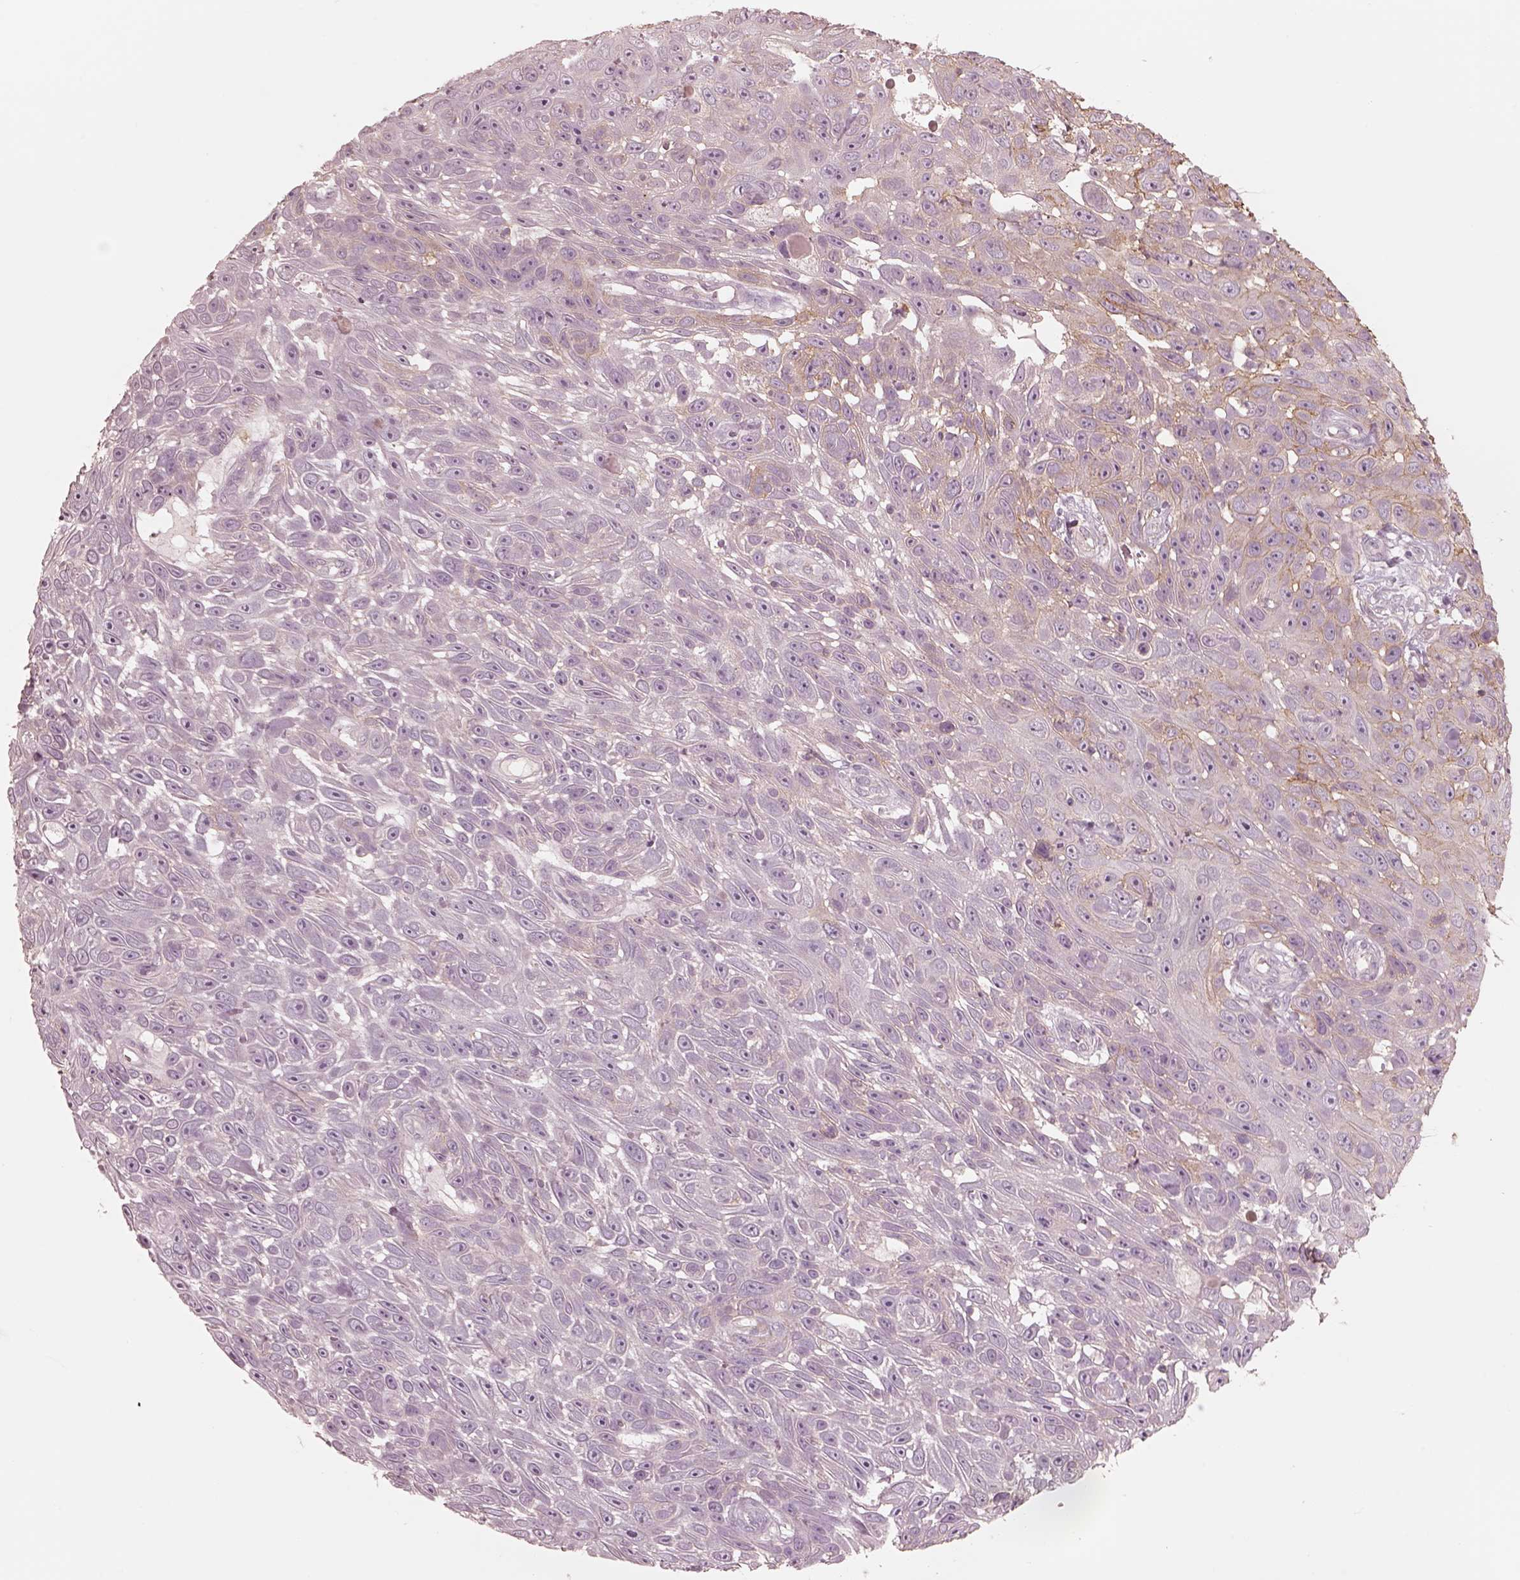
{"staining": {"intensity": "weak", "quantity": "<25%", "location": "cytoplasmic/membranous"}, "tissue": "skin cancer", "cell_type": "Tumor cells", "image_type": "cancer", "snomed": [{"axis": "morphology", "description": "Squamous cell carcinoma, NOS"}, {"axis": "topography", "description": "Skin"}], "caption": "IHC image of human skin cancer stained for a protein (brown), which reveals no positivity in tumor cells. (Stains: DAB (3,3'-diaminobenzidine) immunohistochemistry with hematoxylin counter stain, Microscopy: brightfield microscopy at high magnification).", "gene": "GPRIN1", "patient": {"sex": "male", "age": 82}}